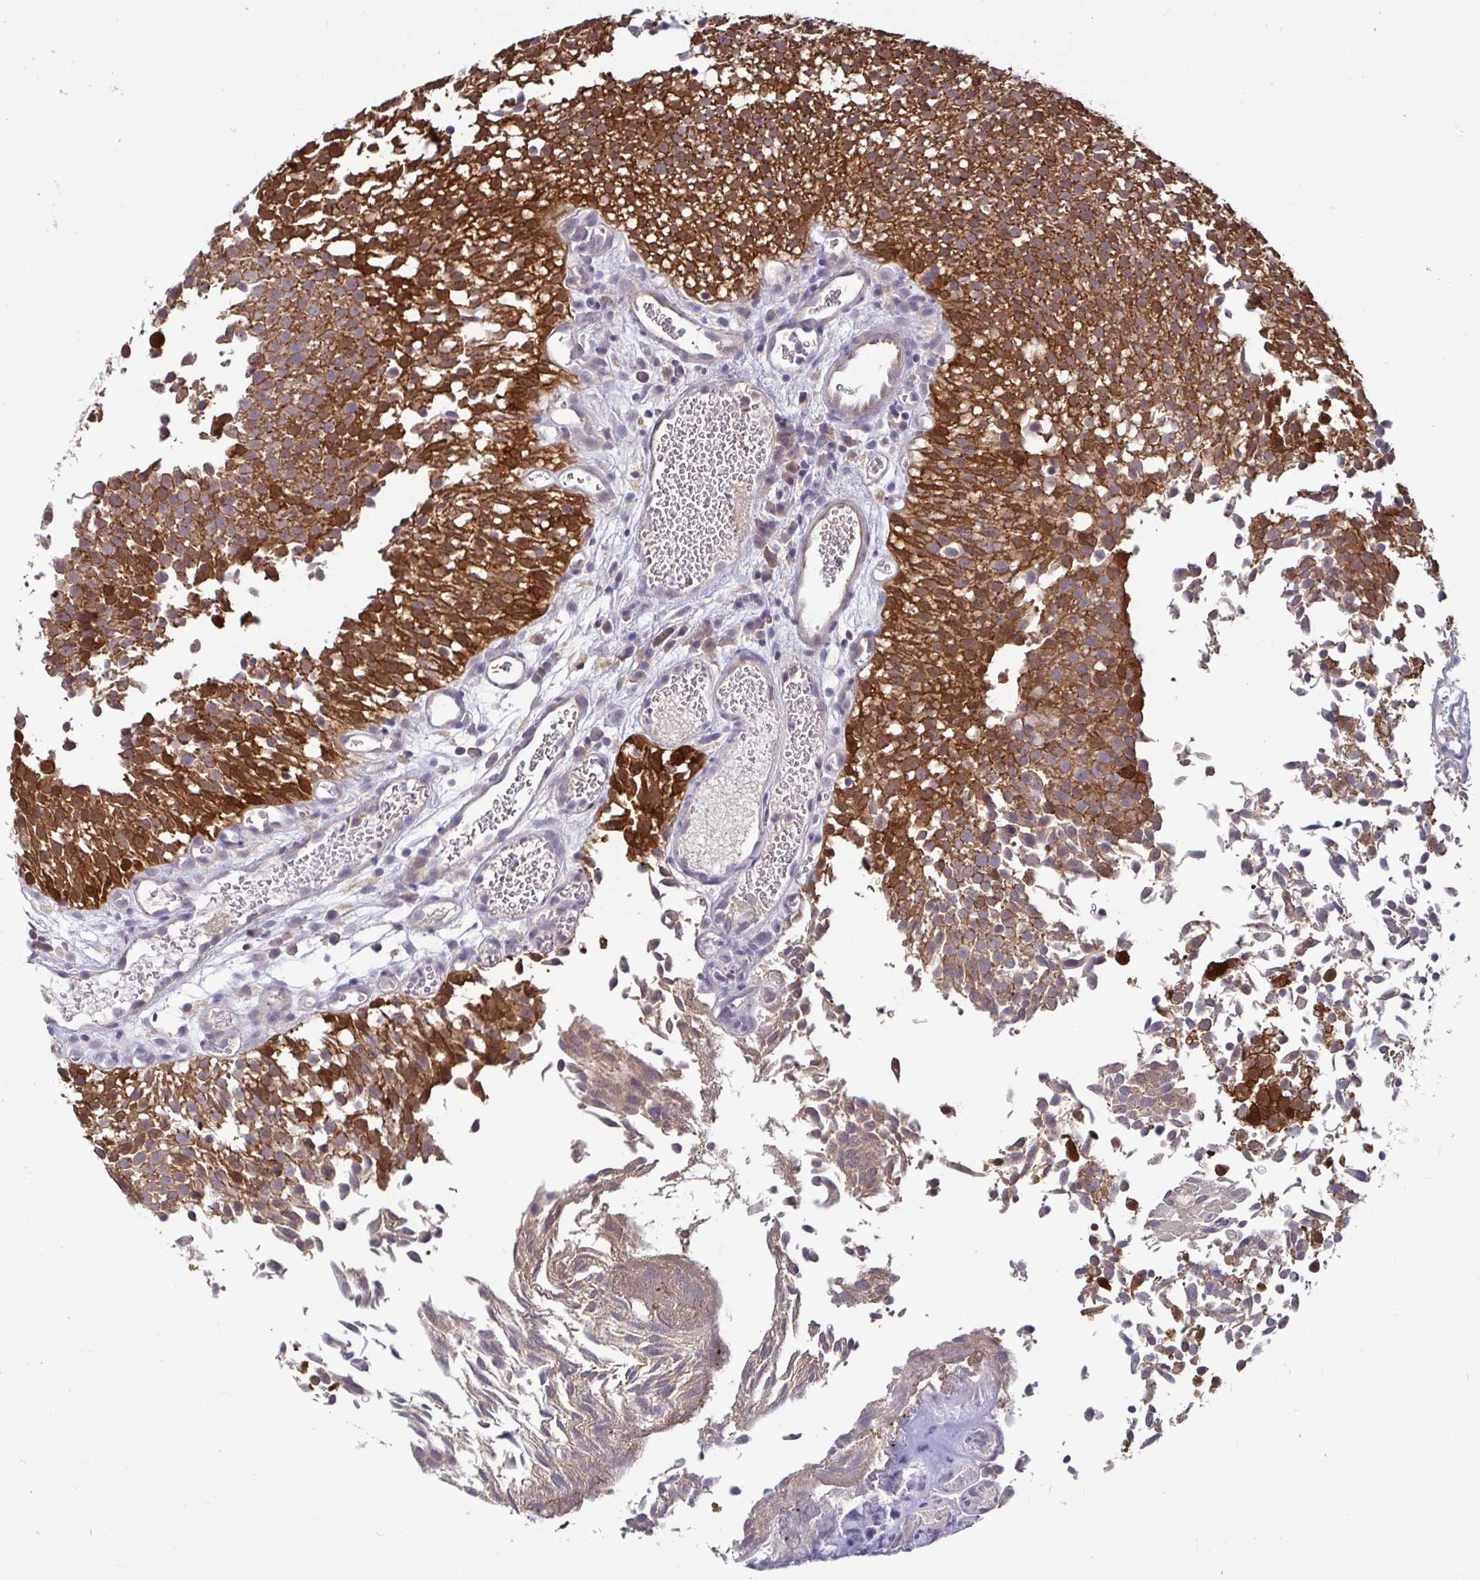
{"staining": {"intensity": "strong", "quantity": ">75%", "location": "cytoplasmic/membranous"}, "tissue": "urothelial cancer", "cell_type": "Tumor cells", "image_type": "cancer", "snomed": [{"axis": "morphology", "description": "Urothelial carcinoma, Low grade"}, {"axis": "topography", "description": "Urinary bladder"}], "caption": "Immunohistochemistry of low-grade urothelial carcinoma shows high levels of strong cytoplasmic/membranous staining in approximately >75% of tumor cells. Using DAB (brown) and hematoxylin (blue) stains, captured at high magnification using brightfield microscopy.", "gene": "GSTM1", "patient": {"sex": "female", "age": 79}}